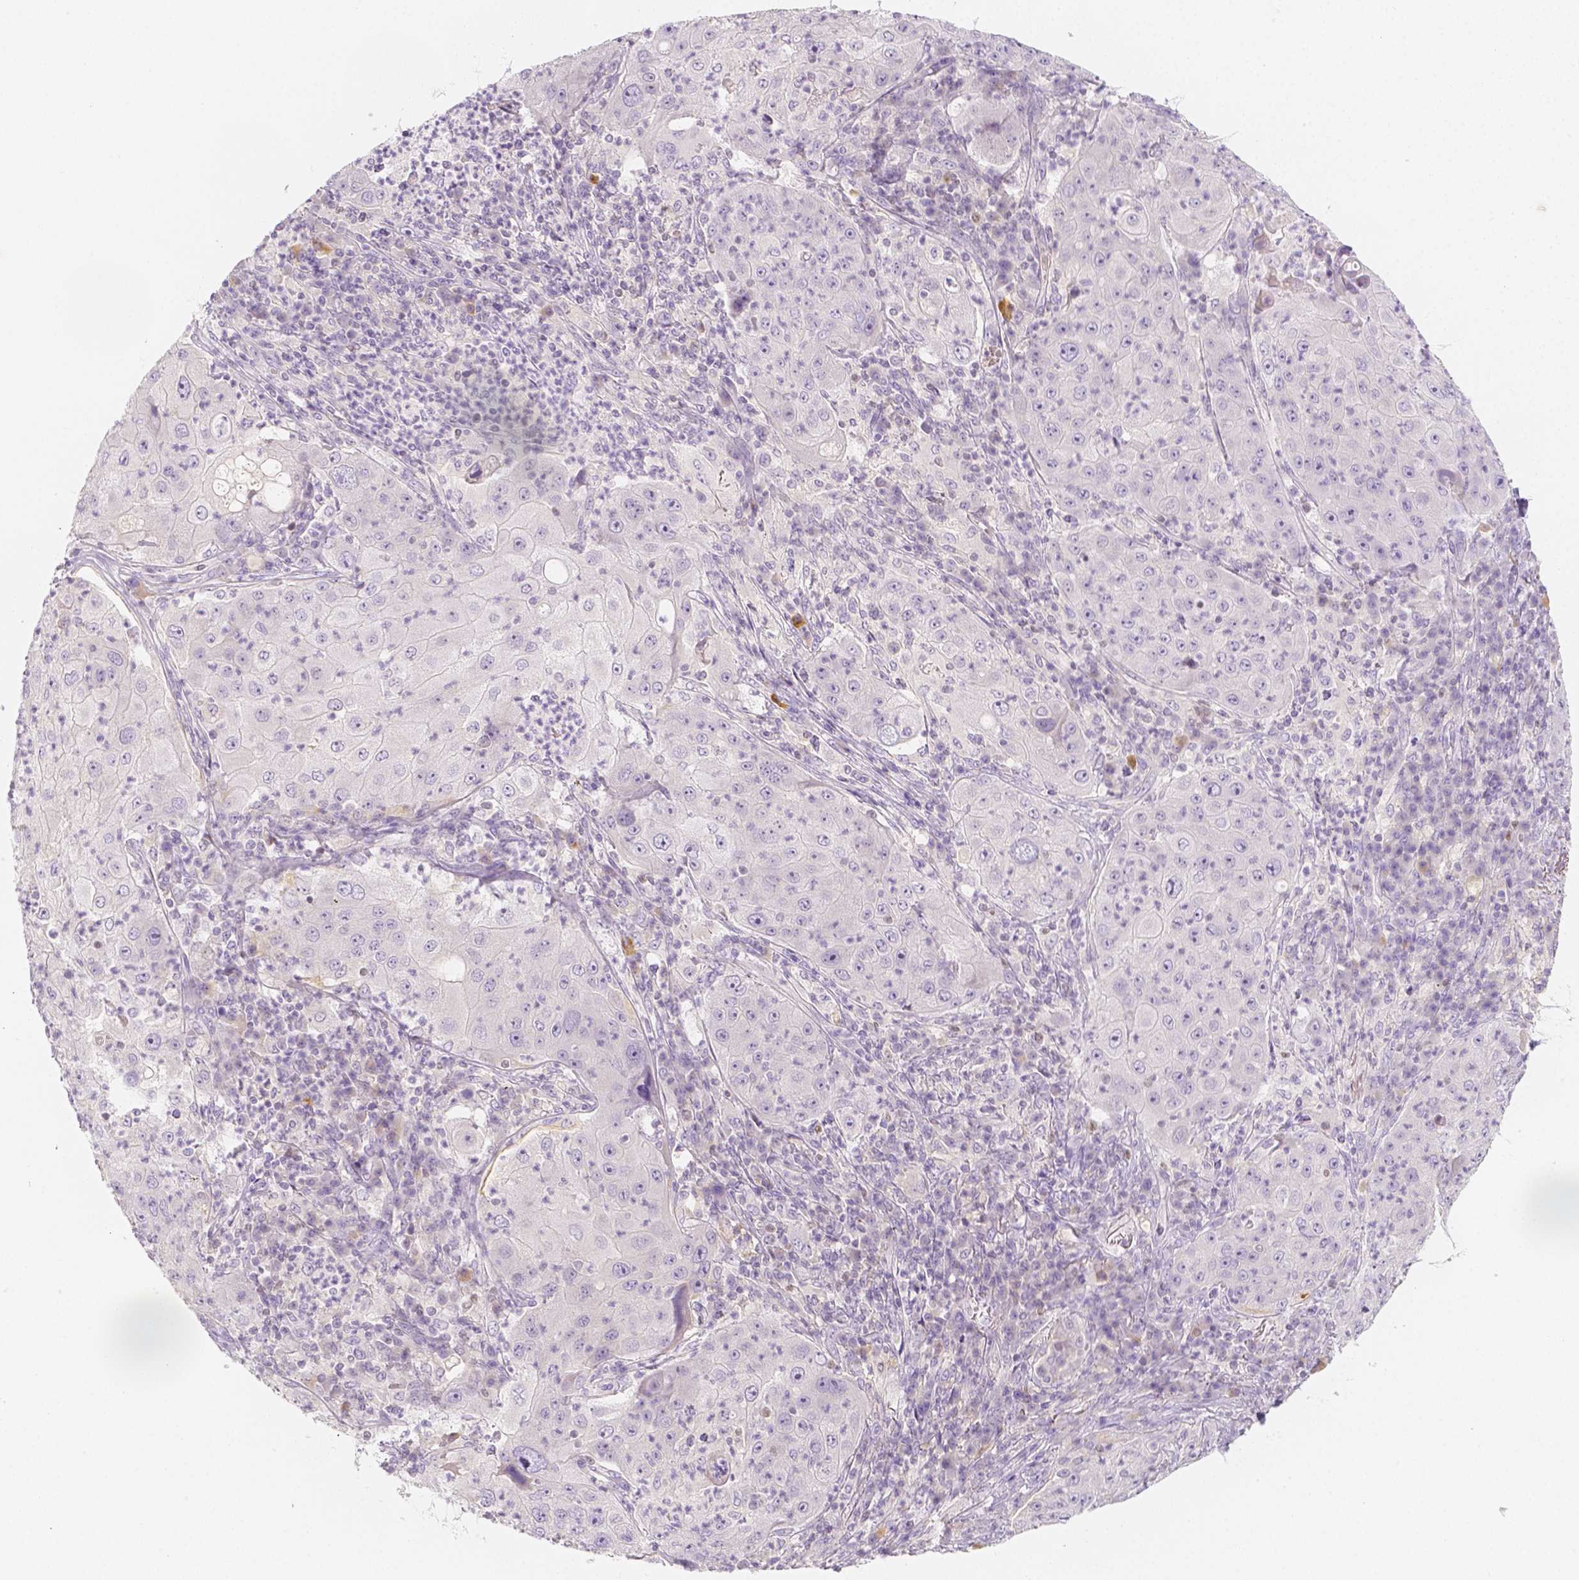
{"staining": {"intensity": "negative", "quantity": "none", "location": "none"}, "tissue": "lung cancer", "cell_type": "Tumor cells", "image_type": "cancer", "snomed": [{"axis": "morphology", "description": "Squamous cell carcinoma, NOS"}, {"axis": "topography", "description": "Lung"}], "caption": "Squamous cell carcinoma (lung) was stained to show a protein in brown. There is no significant expression in tumor cells.", "gene": "BATF", "patient": {"sex": "female", "age": 59}}